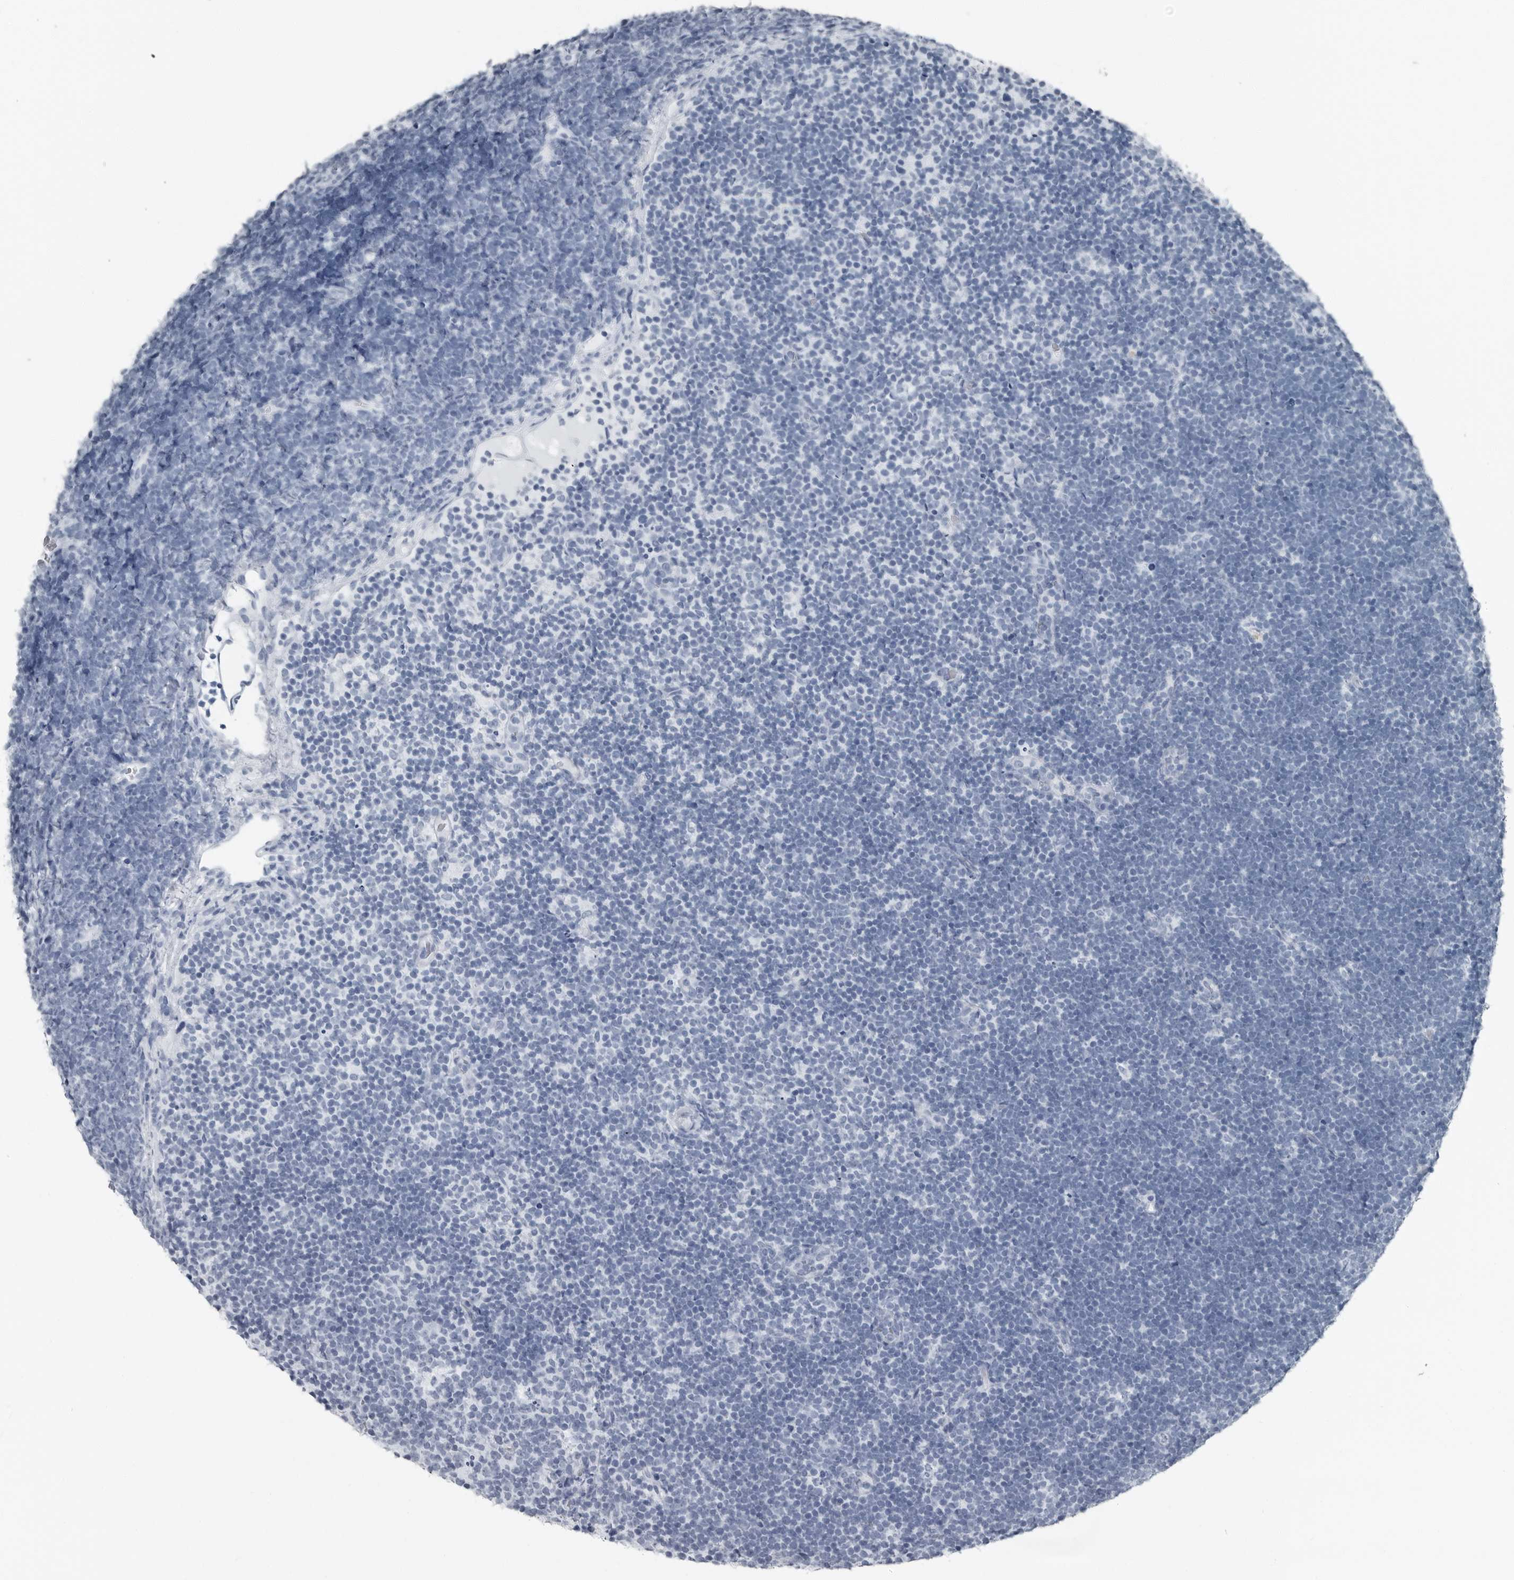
{"staining": {"intensity": "negative", "quantity": "none", "location": "none"}, "tissue": "lymphoma", "cell_type": "Tumor cells", "image_type": "cancer", "snomed": [{"axis": "morphology", "description": "Malignant lymphoma, non-Hodgkin's type, High grade"}, {"axis": "topography", "description": "Lymph node"}], "caption": "There is no significant staining in tumor cells of high-grade malignant lymphoma, non-Hodgkin's type.", "gene": "PRSS1", "patient": {"sex": "male", "age": 13}}